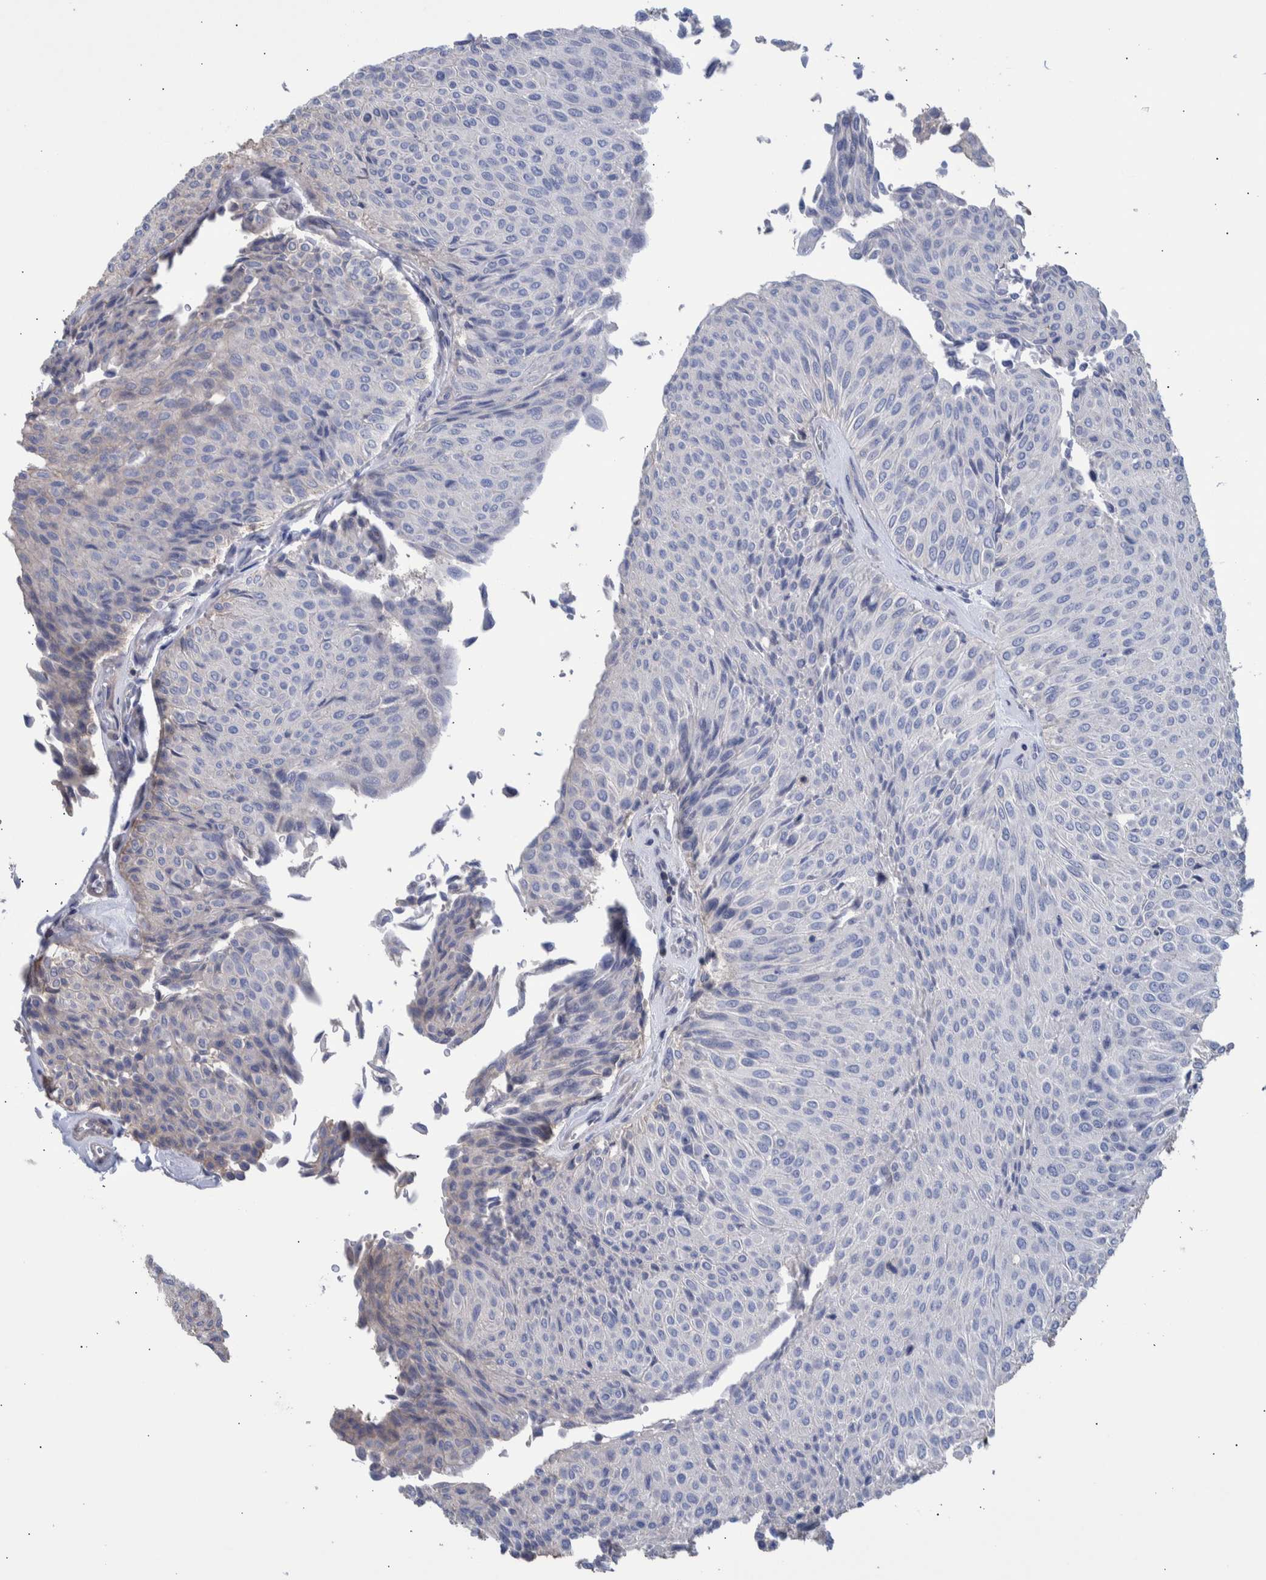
{"staining": {"intensity": "negative", "quantity": "none", "location": "none"}, "tissue": "urothelial cancer", "cell_type": "Tumor cells", "image_type": "cancer", "snomed": [{"axis": "morphology", "description": "Urothelial carcinoma, Low grade"}, {"axis": "topography", "description": "Urinary bladder"}], "caption": "This histopathology image is of urothelial cancer stained with immunohistochemistry (IHC) to label a protein in brown with the nuclei are counter-stained blue. There is no positivity in tumor cells.", "gene": "PPP3CC", "patient": {"sex": "male", "age": 78}}